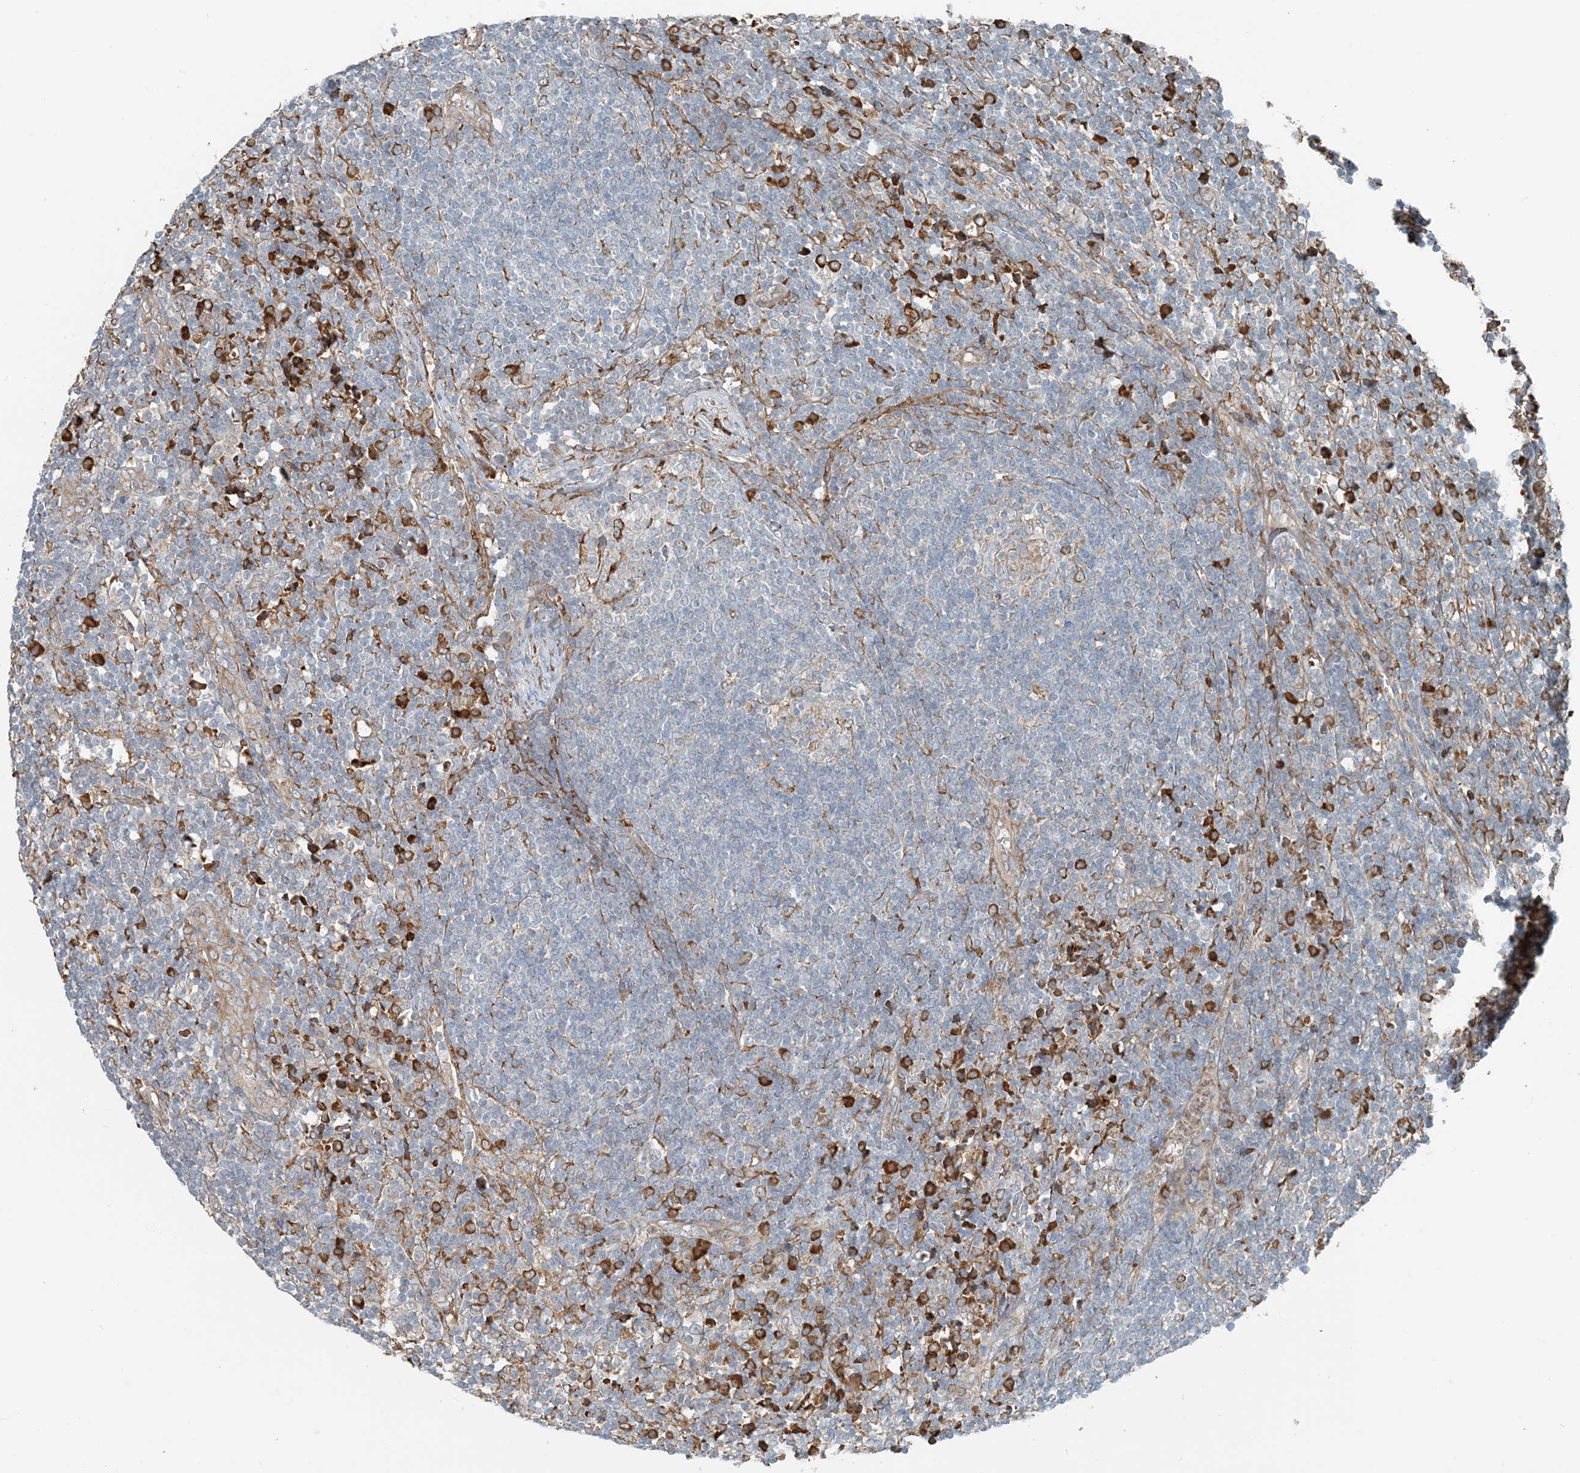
{"staining": {"intensity": "moderate", "quantity": "<25%", "location": "cytoplasmic/membranous"}, "tissue": "lymph node", "cell_type": "Germinal center cells", "image_type": "normal", "snomed": [{"axis": "morphology", "description": "Normal tissue, NOS"}, {"axis": "morphology", "description": "Squamous cell carcinoma, metastatic, NOS"}, {"axis": "topography", "description": "Lymph node"}], "caption": "Immunohistochemistry (IHC) histopathology image of unremarkable lymph node stained for a protein (brown), which reveals low levels of moderate cytoplasmic/membranous expression in about <25% of germinal center cells.", "gene": "CERKL", "patient": {"sex": "male", "age": 73}}